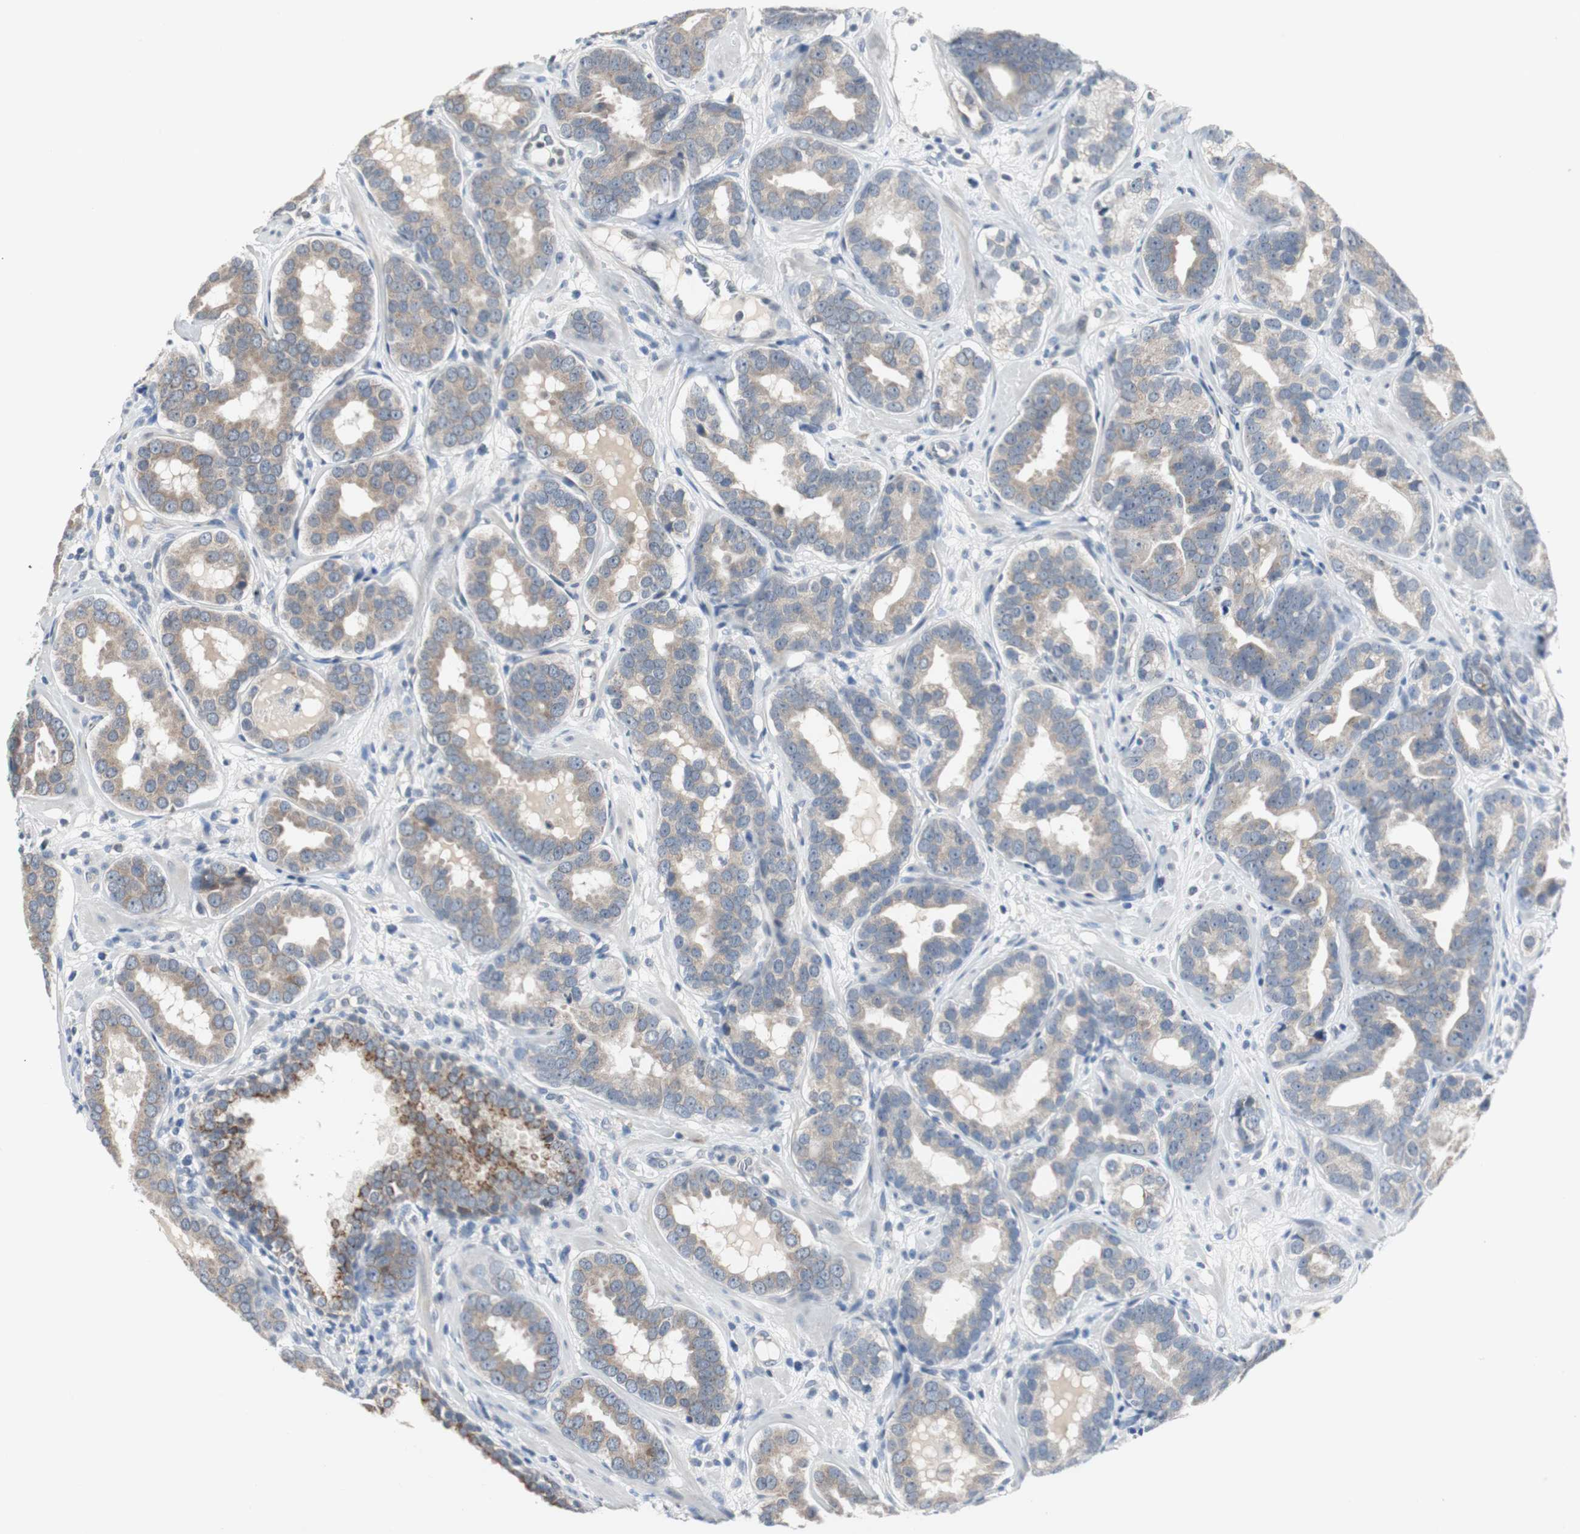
{"staining": {"intensity": "moderate", "quantity": ">75%", "location": "cytoplasmic/membranous"}, "tissue": "prostate cancer", "cell_type": "Tumor cells", "image_type": "cancer", "snomed": [{"axis": "morphology", "description": "Adenocarcinoma, Low grade"}, {"axis": "topography", "description": "Prostate"}], "caption": "Tumor cells display medium levels of moderate cytoplasmic/membranous staining in about >75% of cells in low-grade adenocarcinoma (prostate).", "gene": "SOX30", "patient": {"sex": "male", "age": 59}}